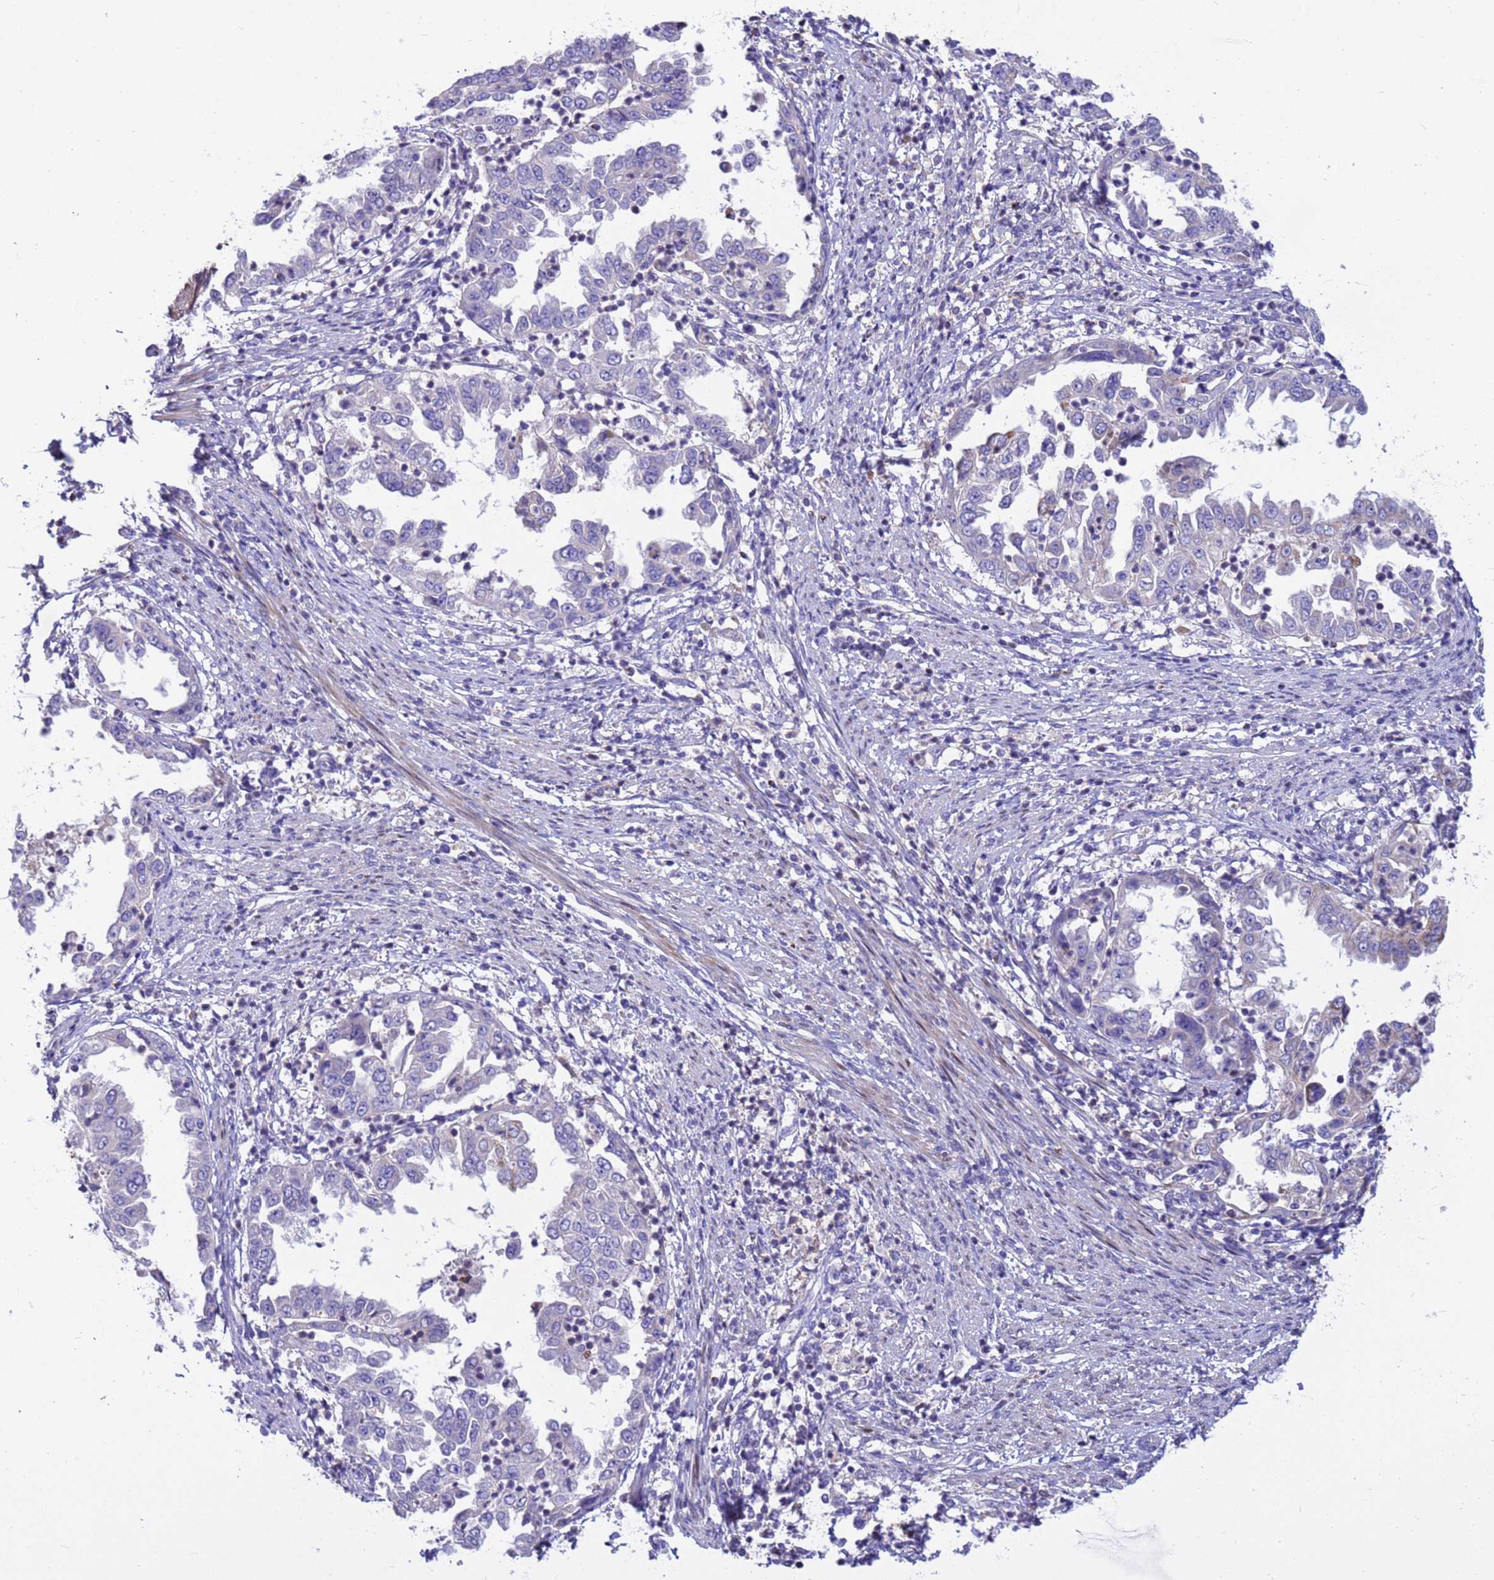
{"staining": {"intensity": "moderate", "quantity": "<25%", "location": "cytoplasmic/membranous"}, "tissue": "endometrial cancer", "cell_type": "Tumor cells", "image_type": "cancer", "snomed": [{"axis": "morphology", "description": "Adenocarcinoma, NOS"}, {"axis": "topography", "description": "Endometrium"}], "caption": "IHC micrograph of neoplastic tissue: human adenocarcinoma (endometrial) stained using immunohistochemistry (IHC) shows low levels of moderate protein expression localized specifically in the cytoplasmic/membranous of tumor cells, appearing as a cytoplasmic/membranous brown color.", "gene": "TUBGCP3", "patient": {"sex": "female", "age": 85}}